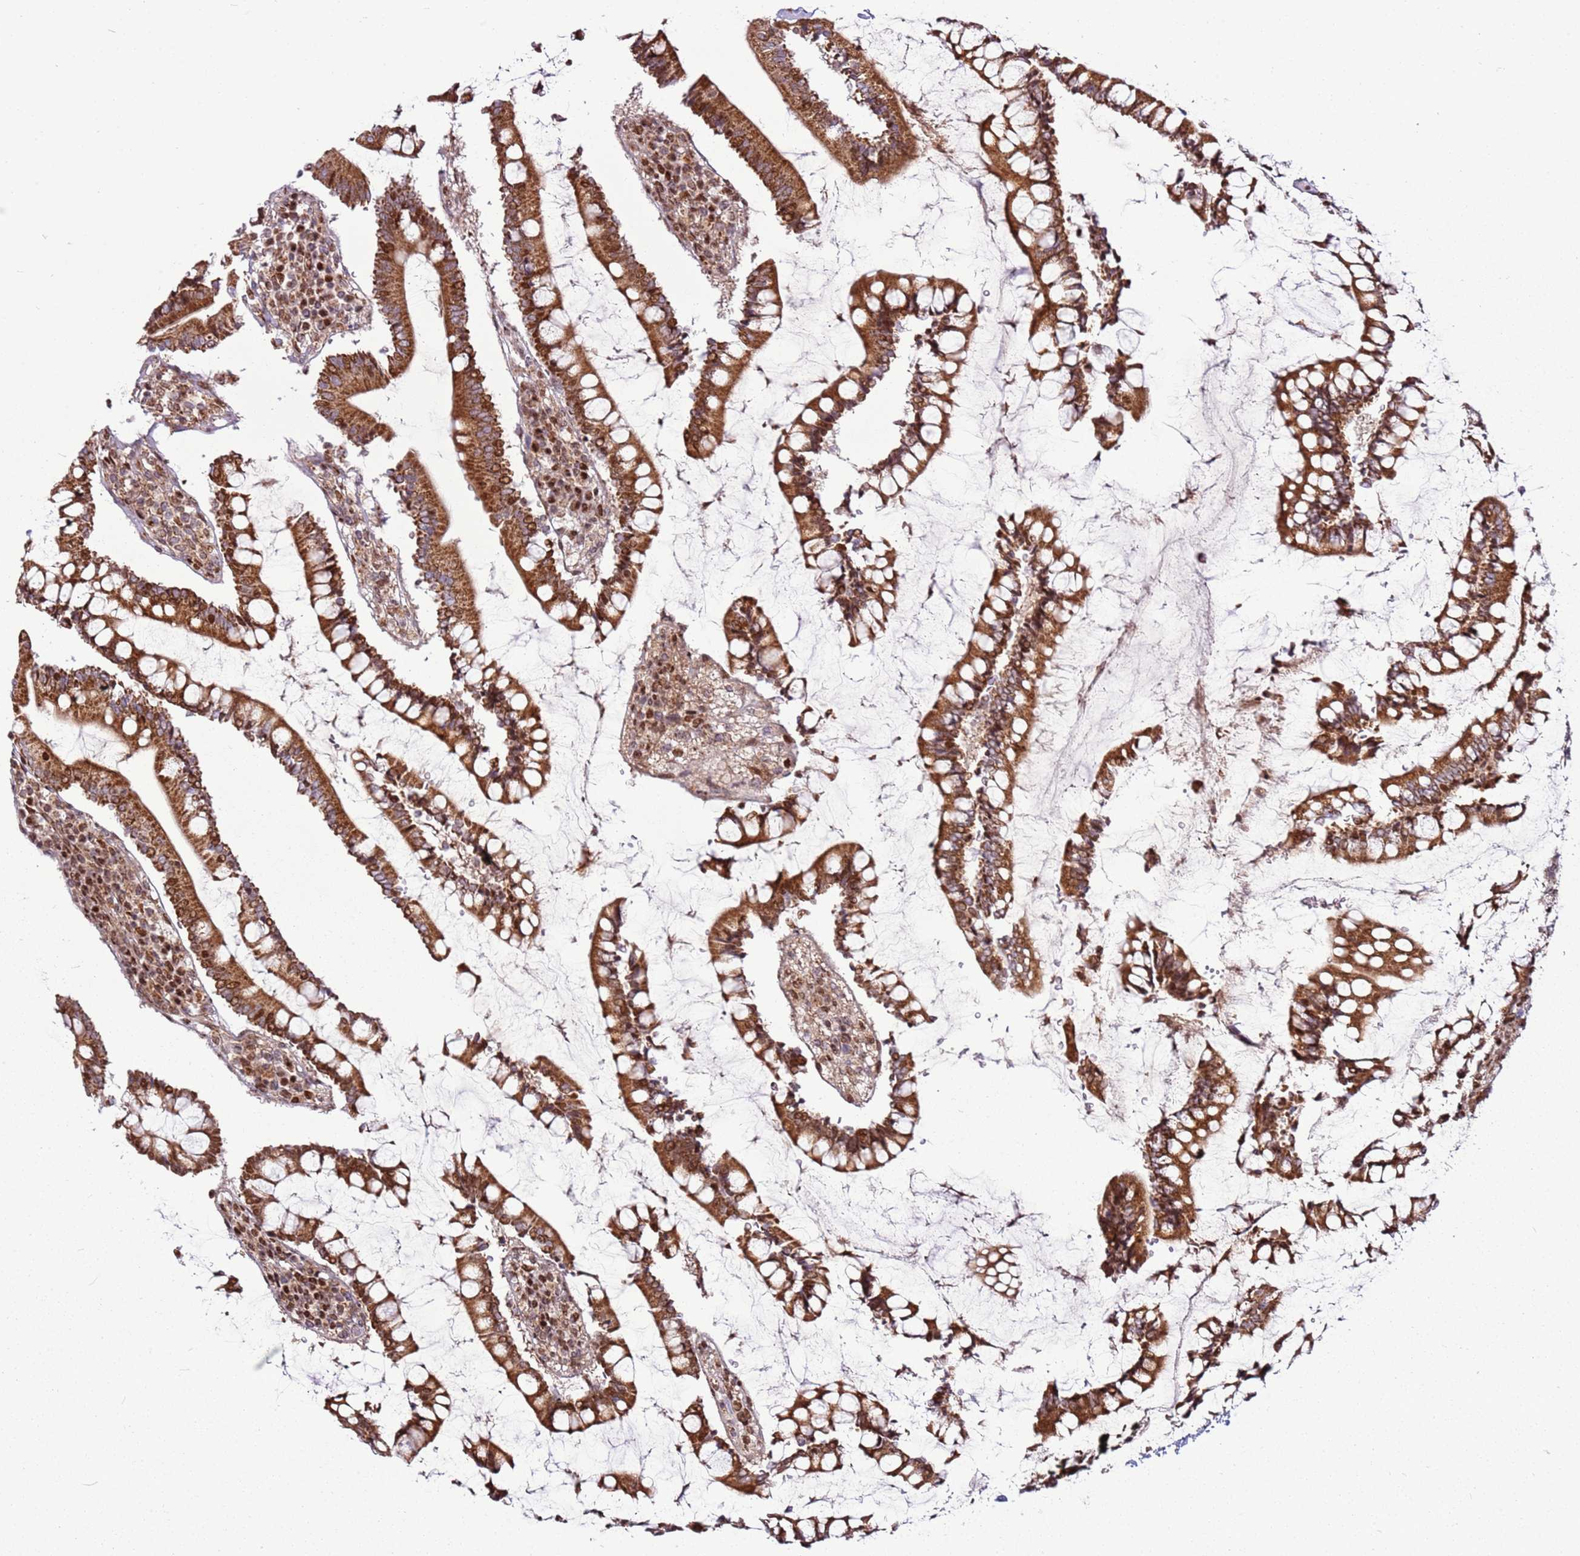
{"staining": {"intensity": "moderate", "quantity": ">75%", "location": "cytoplasmic/membranous"}, "tissue": "colon", "cell_type": "Endothelial cells", "image_type": "normal", "snomed": [{"axis": "morphology", "description": "Normal tissue, NOS"}, {"axis": "topography", "description": "Colon"}], "caption": "Immunohistochemical staining of benign human colon displays >75% levels of moderate cytoplasmic/membranous protein expression in approximately >75% of endothelial cells.", "gene": "PCTP", "patient": {"sex": "female", "age": 79}}